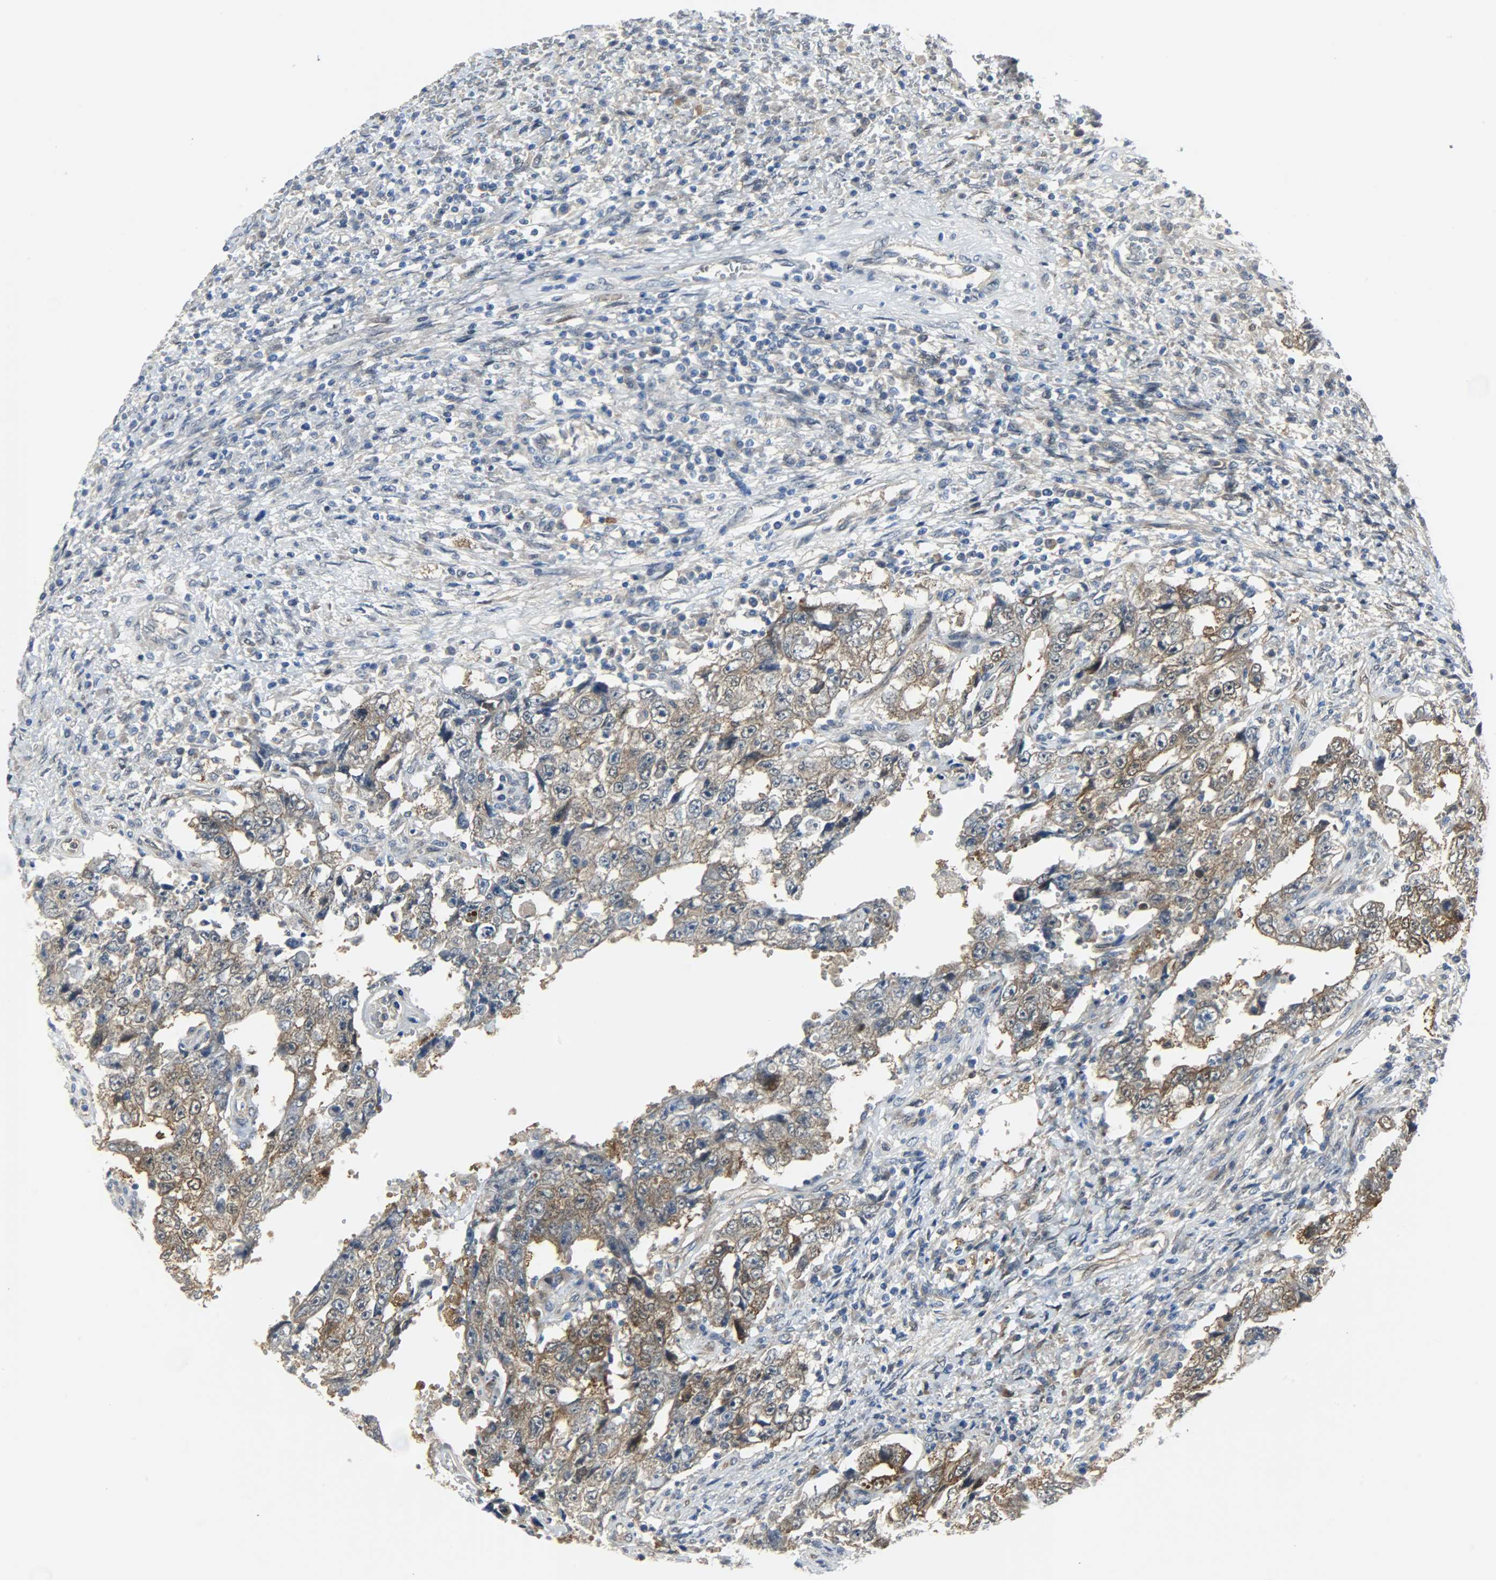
{"staining": {"intensity": "moderate", "quantity": ">75%", "location": "cytoplasmic/membranous"}, "tissue": "testis cancer", "cell_type": "Tumor cells", "image_type": "cancer", "snomed": [{"axis": "morphology", "description": "Carcinoma, Embryonal, NOS"}, {"axis": "topography", "description": "Testis"}], "caption": "Immunohistochemical staining of embryonal carcinoma (testis) displays medium levels of moderate cytoplasmic/membranous protein positivity in approximately >75% of tumor cells. The staining is performed using DAB (3,3'-diaminobenzidine) brown chromogen to label protein expression. The nuclei are counter-stained blue using hematoxylin.", "gene": "EIF4EBP1", "patient": {"sex": "male", "age": 26}}